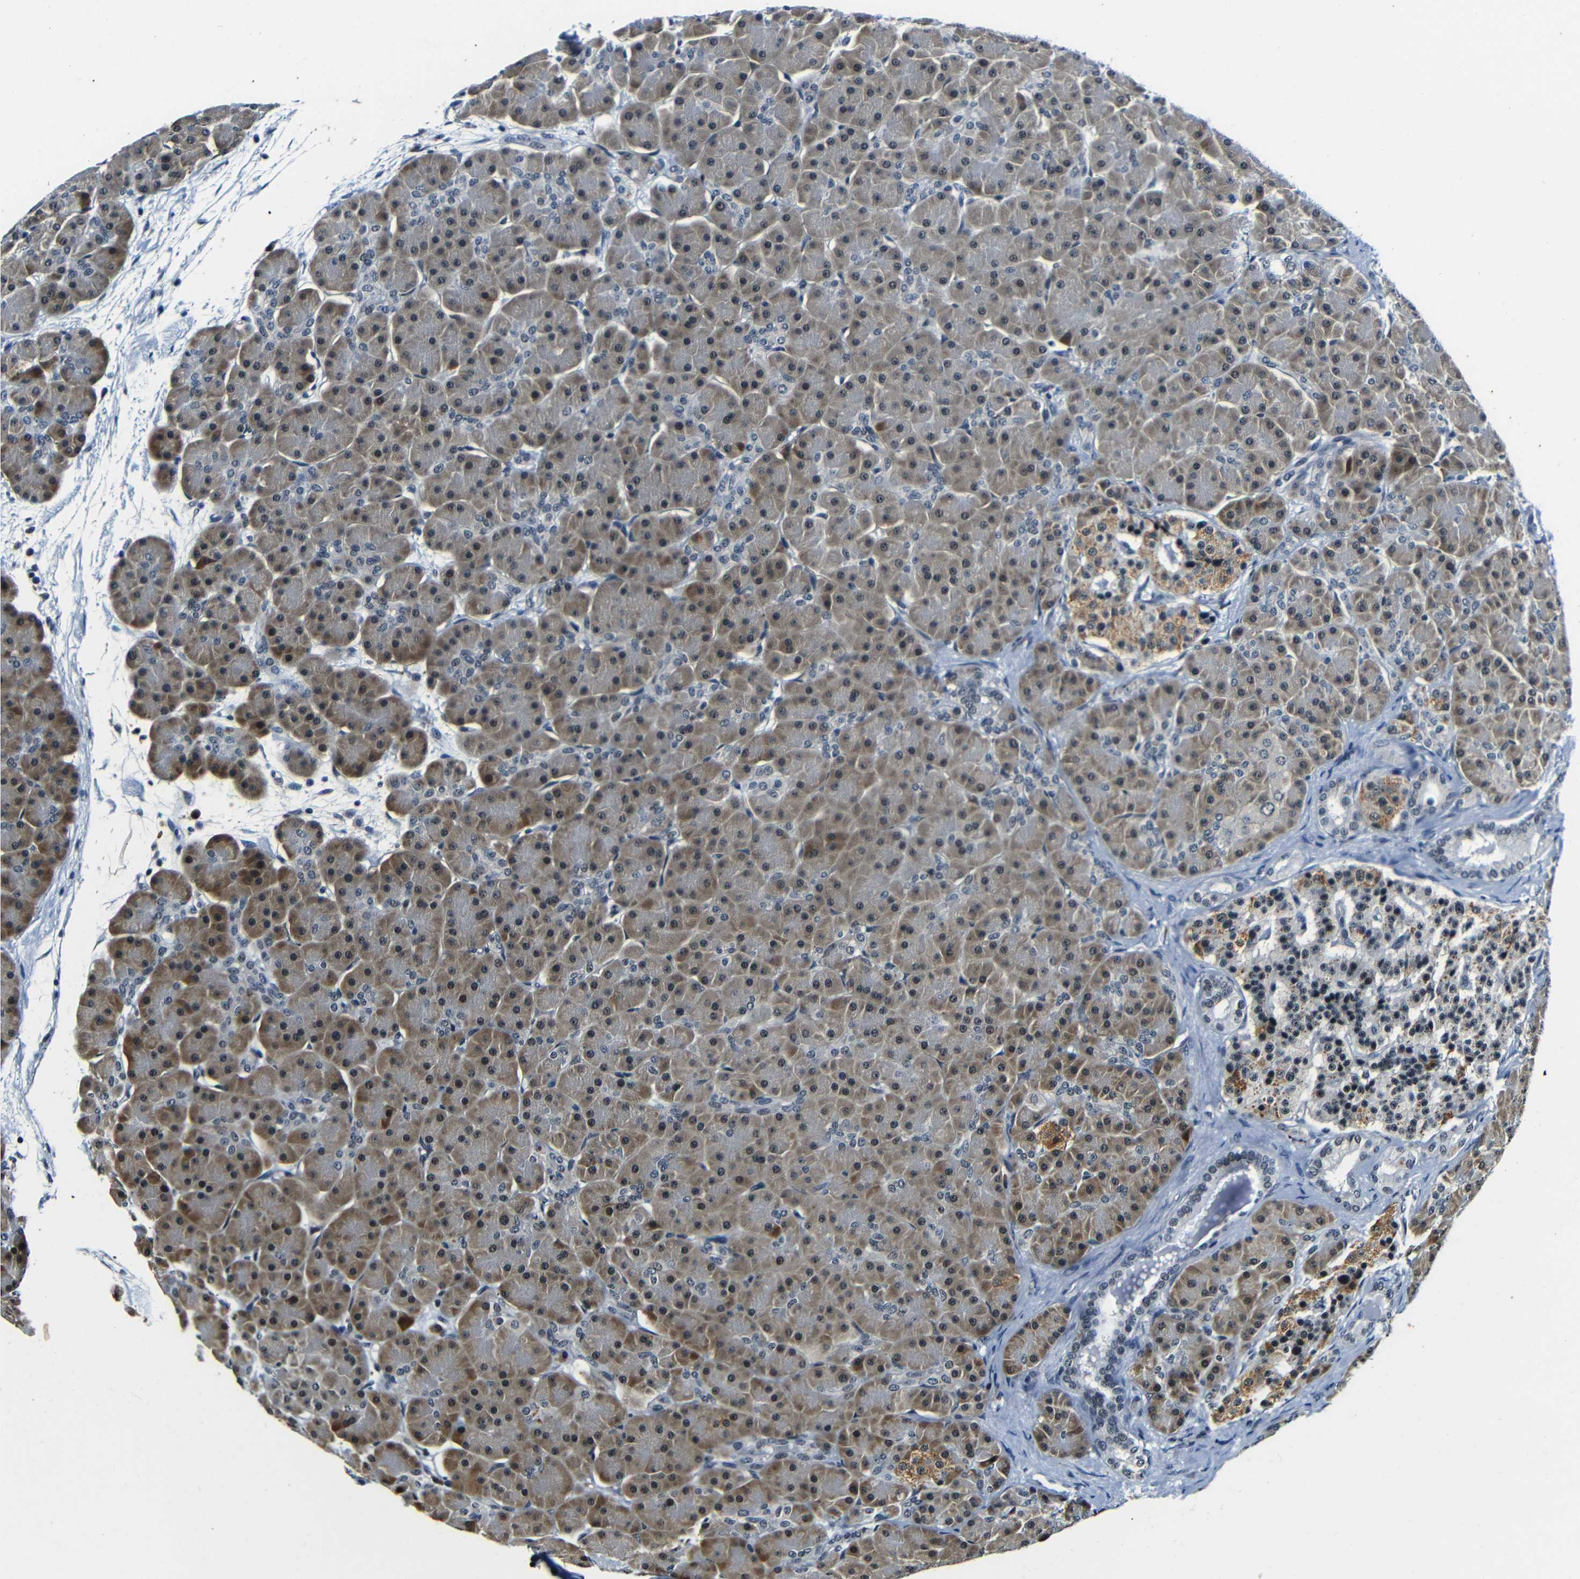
{"staining": {"intensity": "weak", "quantity": ">75%", "location": "cytoplasmic/membranous,nuclear"}, "tissue": "pancreas", "cell_type": "Exocrine glandular cells", "image_type": "normal", "snomed": [{"axis": "morphology", "description": "Normal tissue, NOS"}, {"axis": "topography", "description": "Pancreas"}], "caption": "Protein staining of unremarkable pancreas shows weak cytoplasmic/membranous,nuclear staining in approximately >75% of exocrine glandular cells.", "gene": "FOXD4L1", "patient": {"sex": "male", "age": 66}}